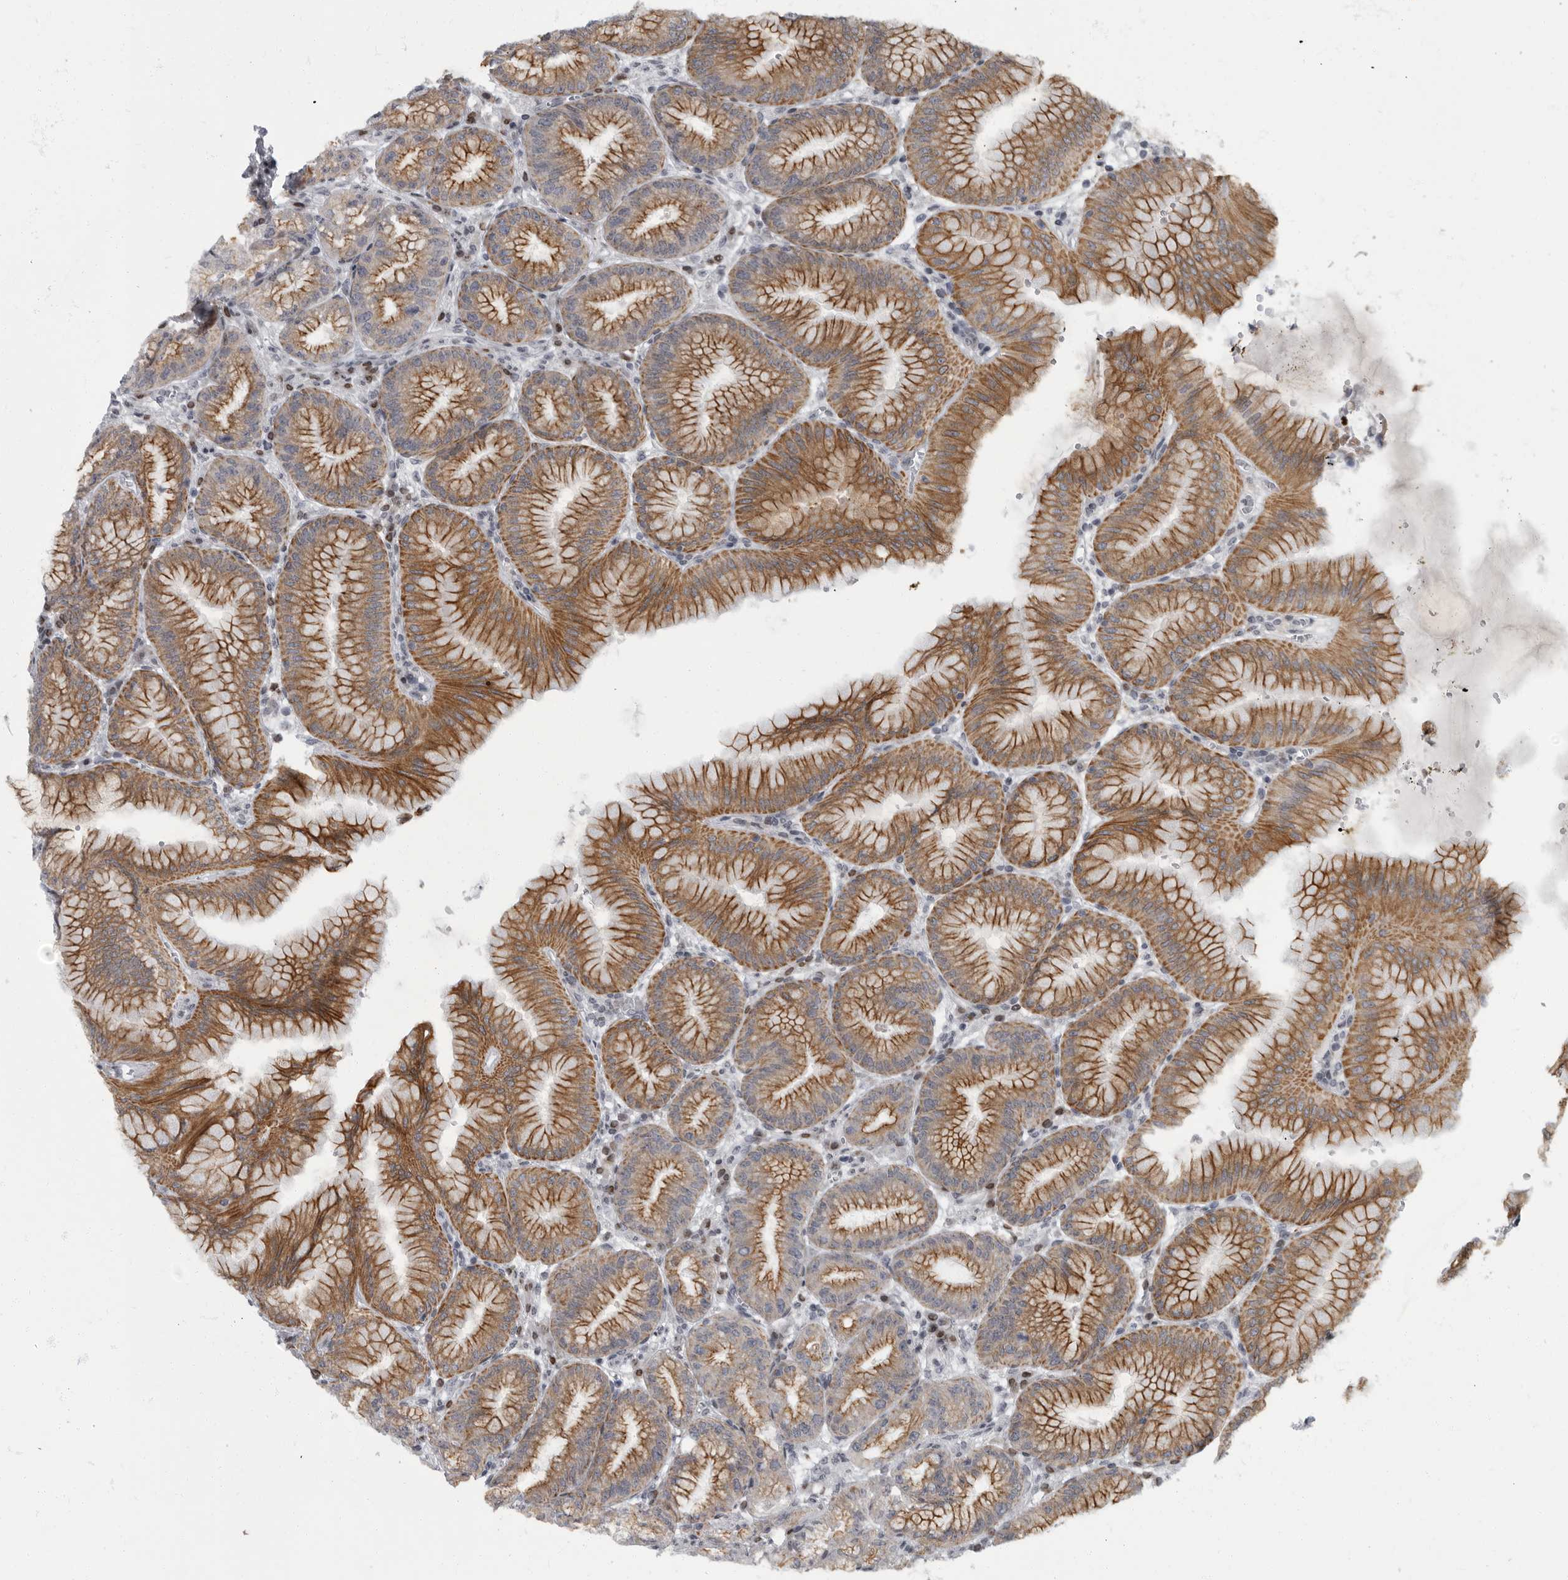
{"staining": {"intensity": "moderate", "quantity": ">75%", "location": "cytoplasmic/membranous"}, "tissue": "stomach", "cell_type": "Glandular cells", "image_type": "normal", "snomed": [{"axis": "morphology", "description": "Normal tissue, NOS"}, {"axis": "topography", "description": "Stomach, lower"}], "caption": "IHC (DAB) staining of benign stomach shows moderate cytoplasmic/membranous protein positivity in about >75% of glandular cells.", "gene": "EVI5", "patient": {"sex": "male", "age": 71}}